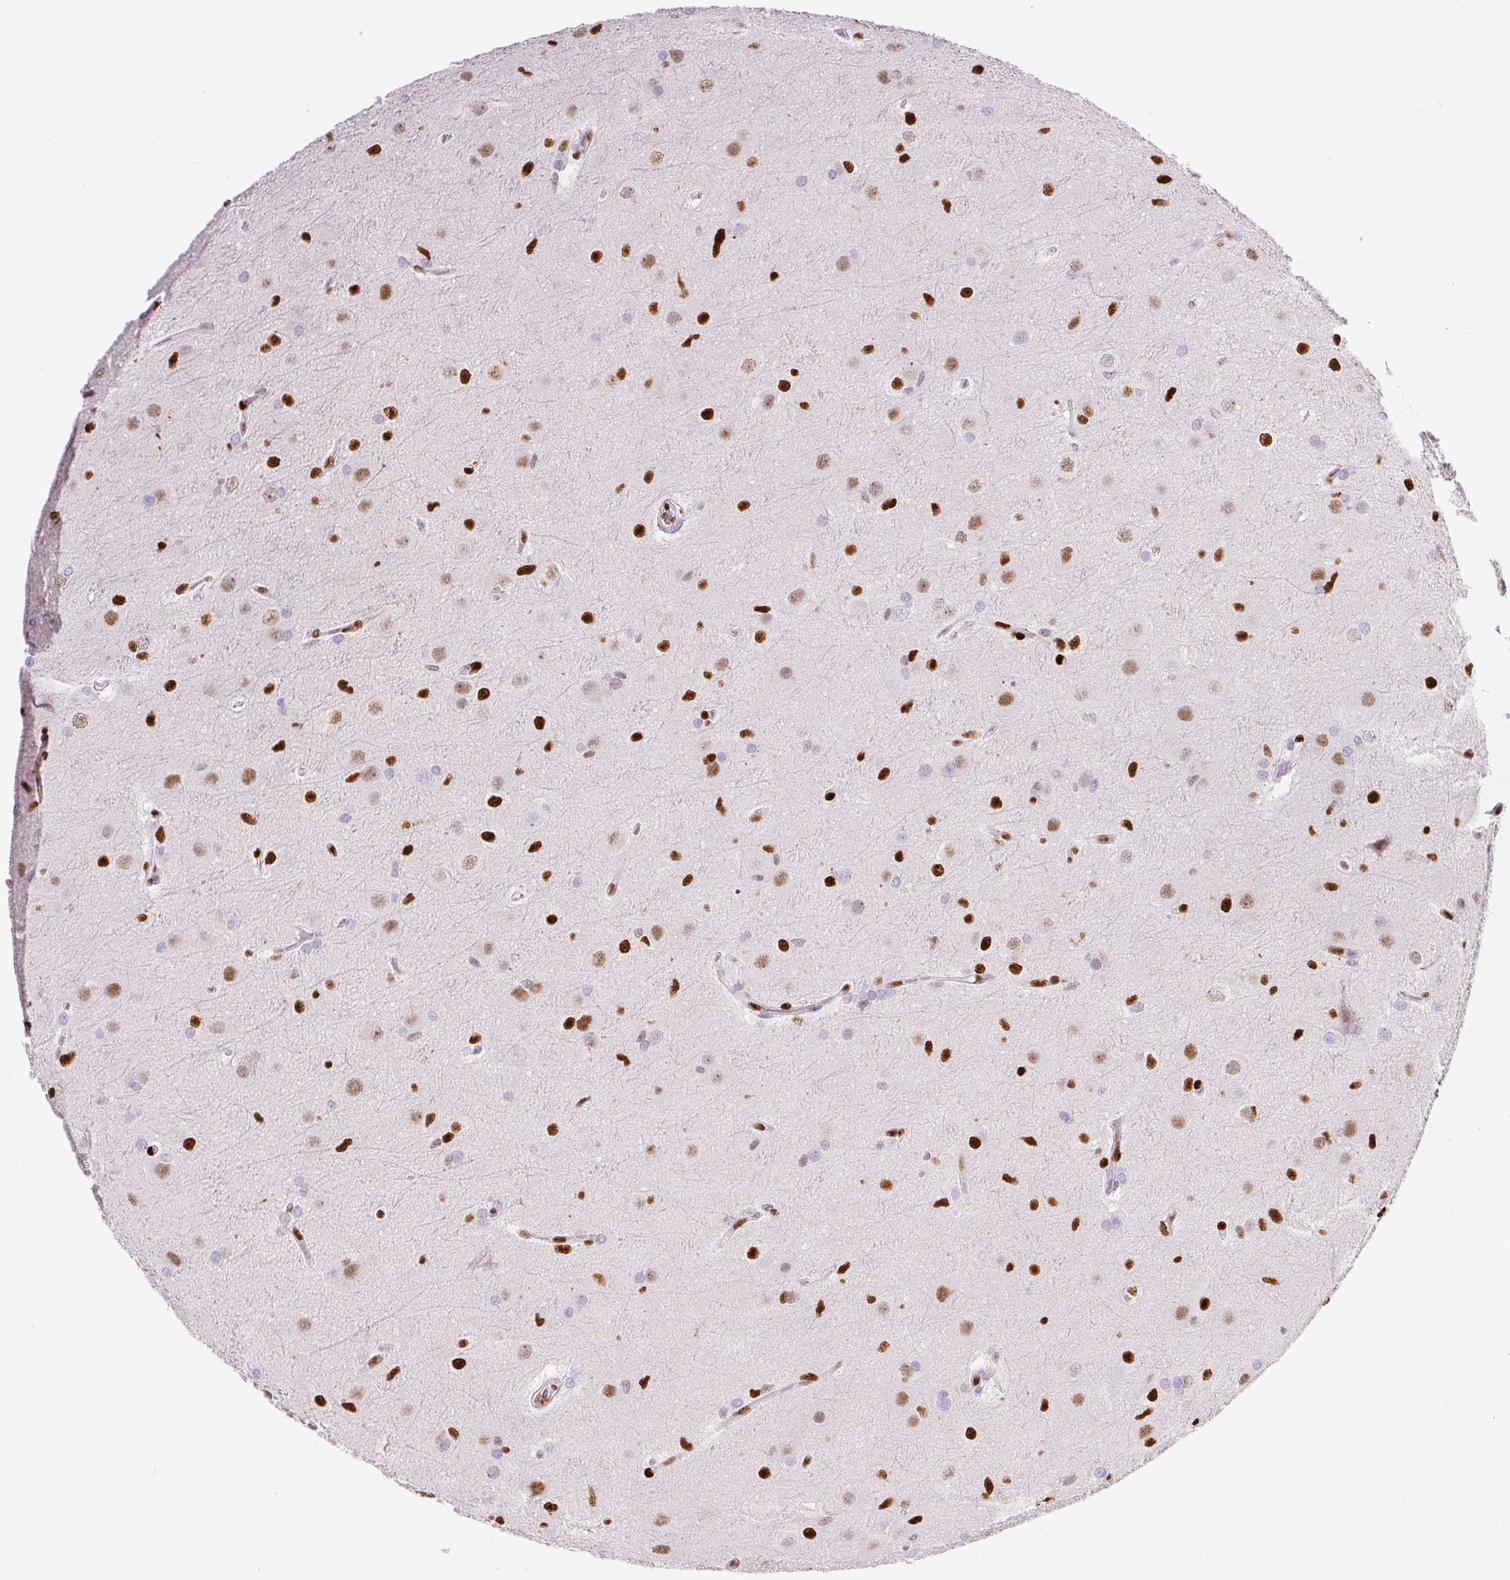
{"staining": {"intensity": "moderate", "quantity": "25%-75%", "location": "nuclear"}, "tissue": "glioma", "cell_type": "Tumor cells", "image_type": "cancer", "snomed": [{"axis": "morphology", "description": "Glioma, malignant, High grade"}, {"axis": "topography", "description": "Brain"}], "caption": "Protein expression analysis of human high-grade glioma (malignant) reveals moderate nuclear positivity in about 25%-75% of tumor cells. (DAB (3,3'-diaminobenzidine) = brown stain, brightfield microscopy at high magnification).", "gene": "ZEB1", "patient": {"sex": "male", "age": 53}}